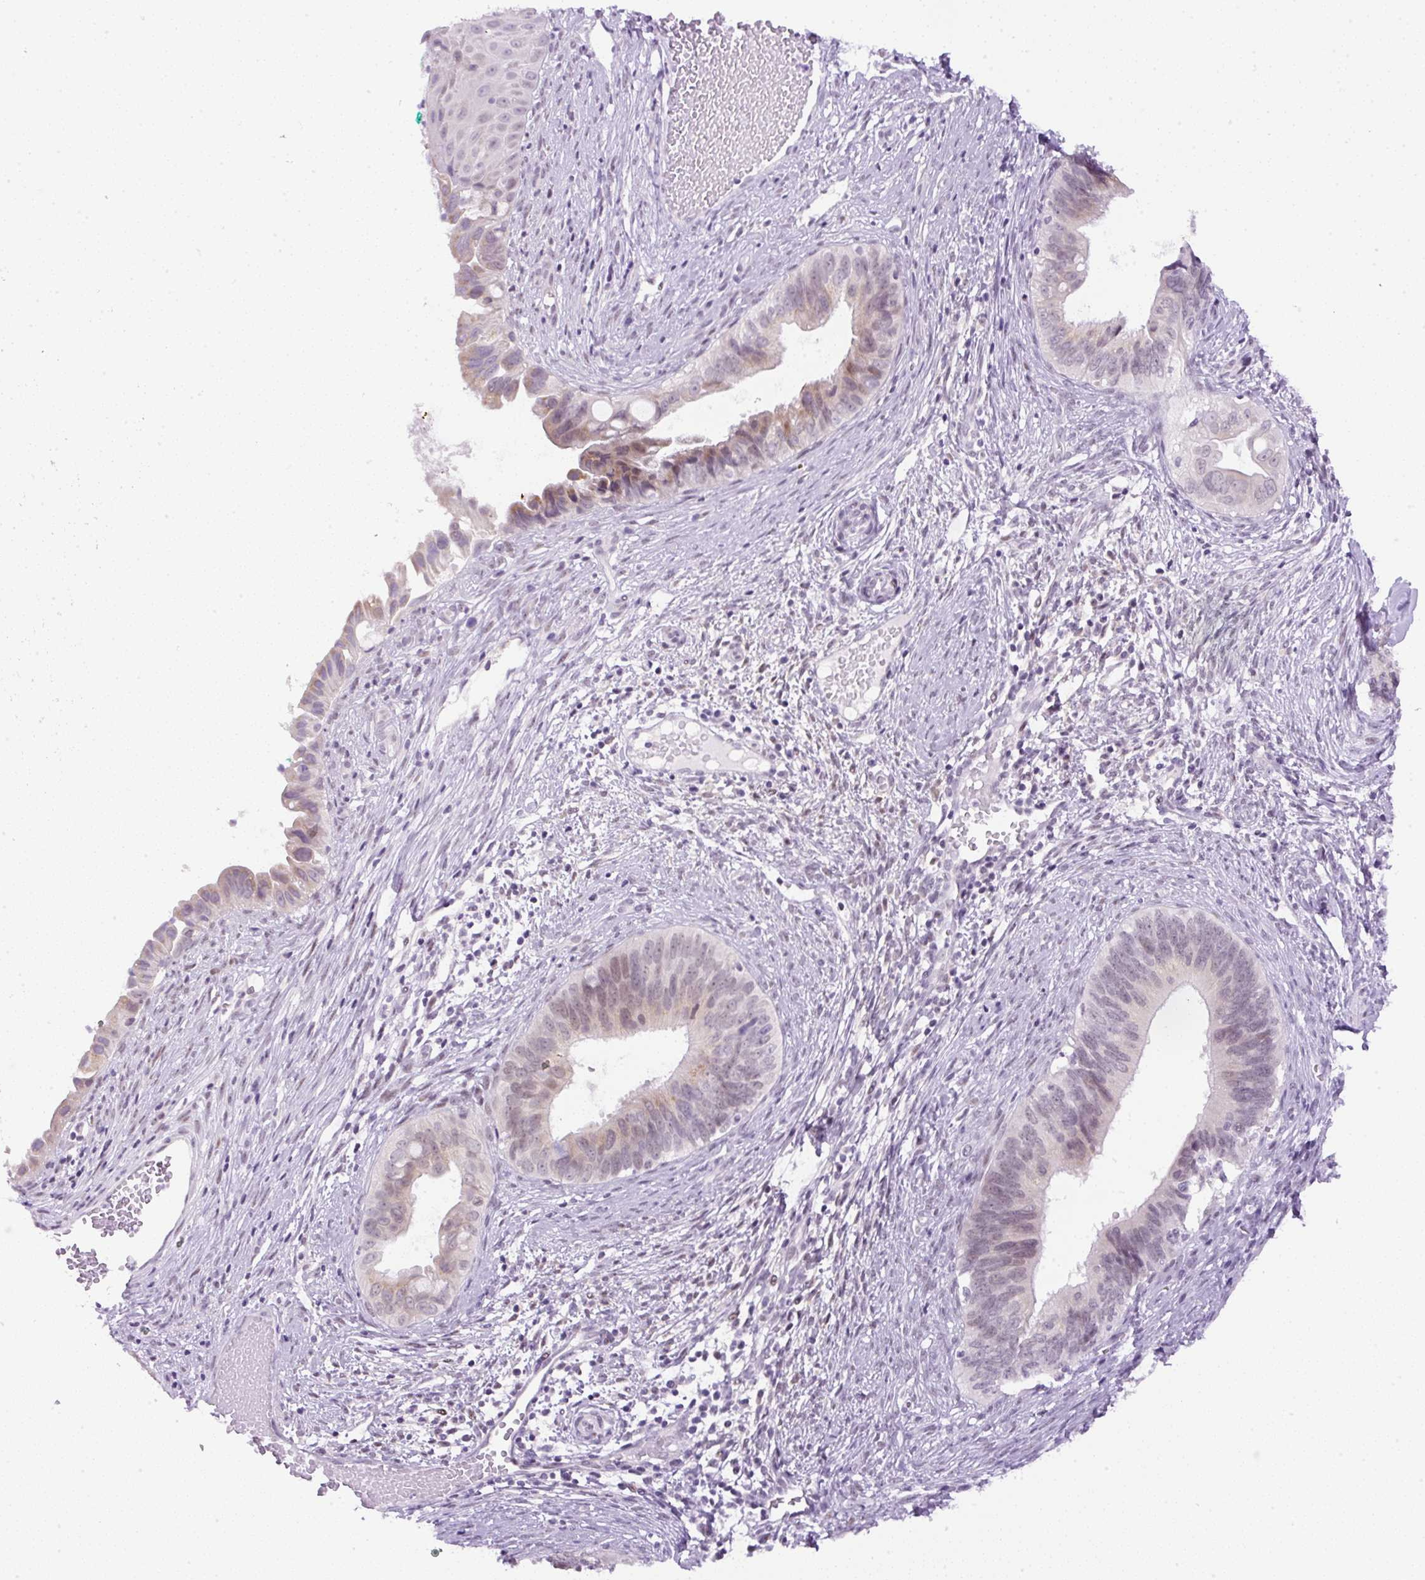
{"staining": {"intensity": "weak", "quantity": "<25%", "location": "nuclear"}, "tissue": "cervical cancer", "cell_type": "Tumor cells", "image_type": "cancer", "snomed": [{"axis": "morphology", "description": "Adenocarcinoma, NOS"}, {"axis": "topography", "description": "Cervix"}], "caption": "Cervical cancer stained for a protein using immunohistochemistry displays no staining tumor cells.", "gene": "RHBDD2", "patient": {"sex": "female", "age": 42}}